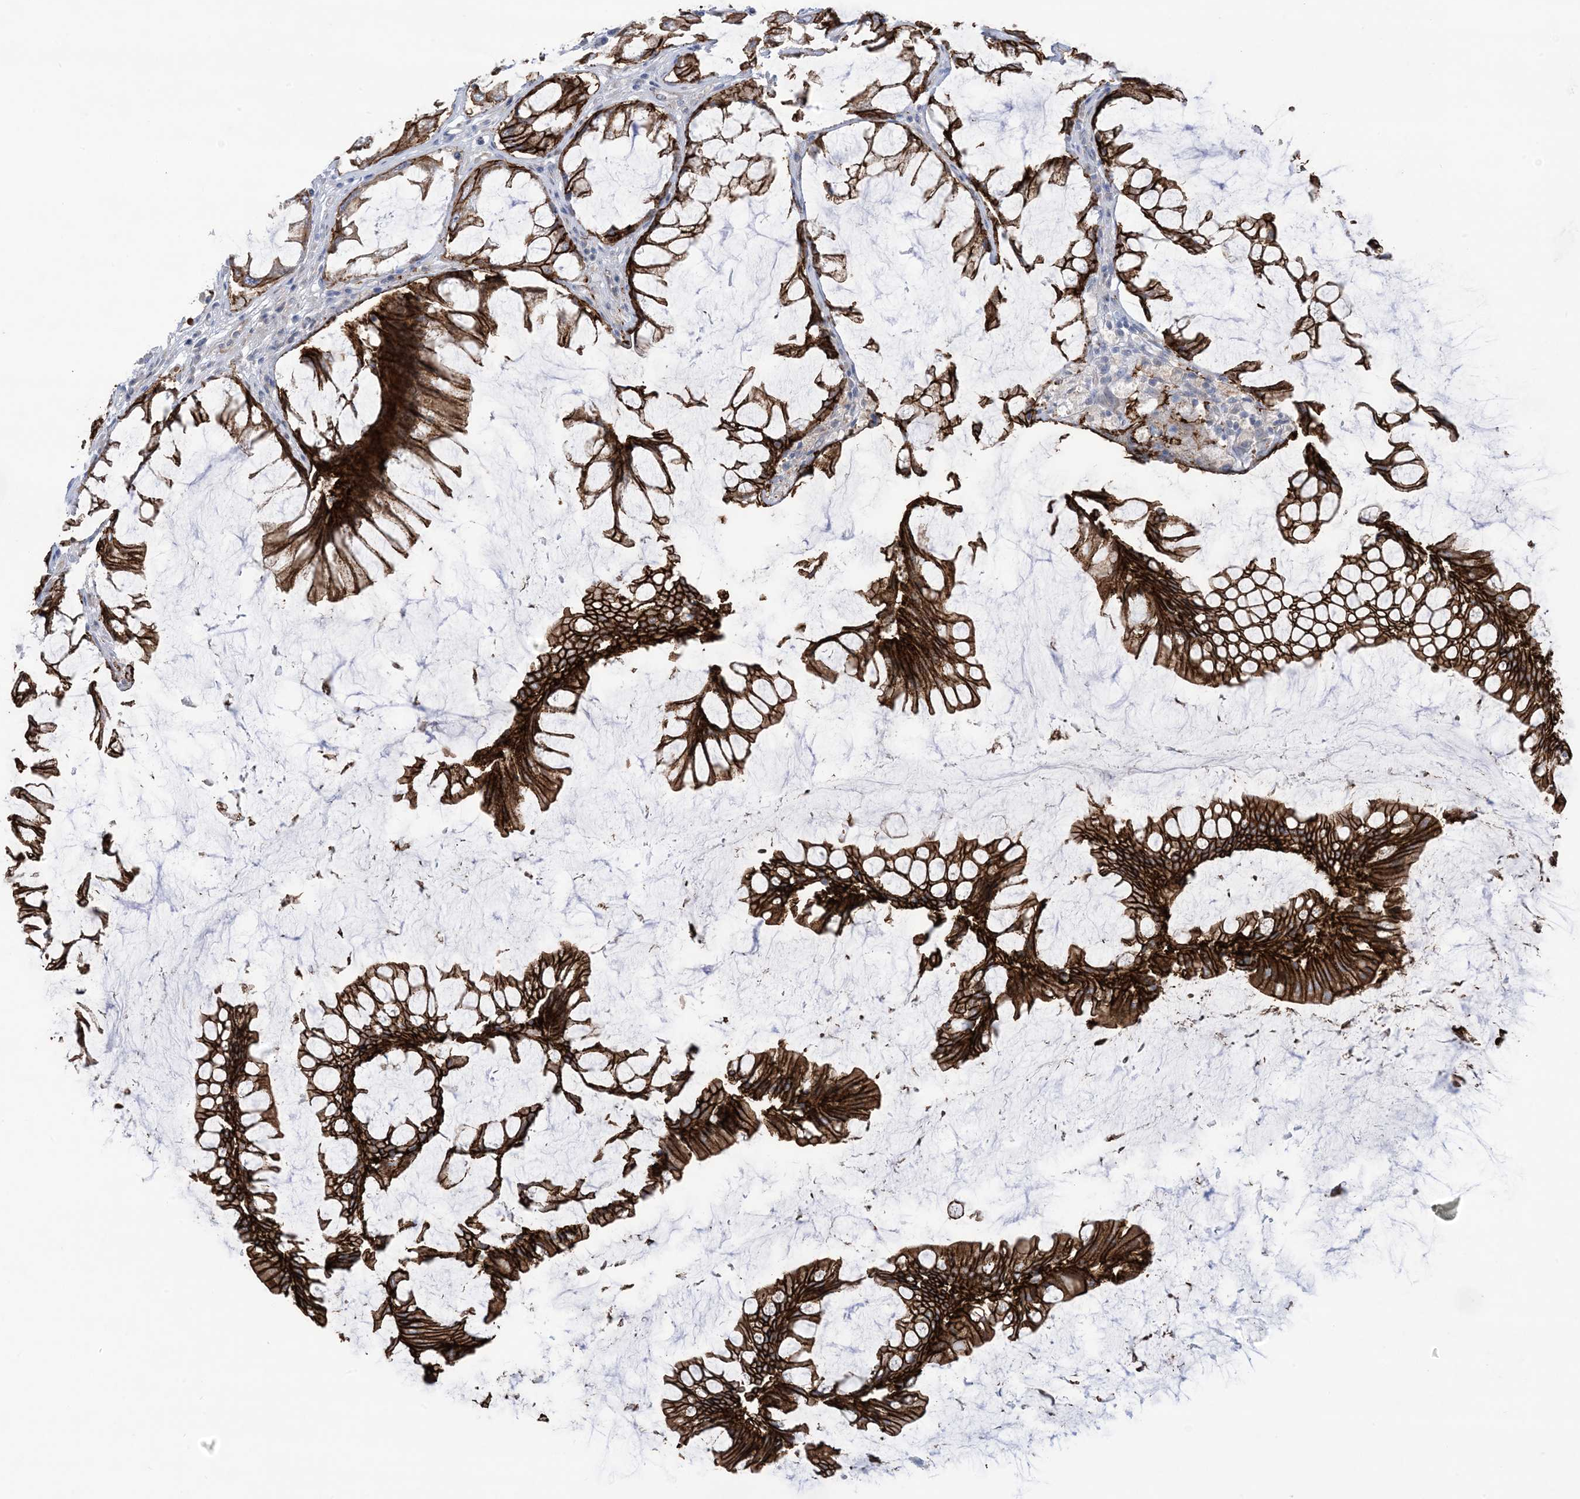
{"staining": {"intensity": "strong", "quantity": ">75%", "location": "cytoplasmic/membranous"}, "tissue": "colorectal cancer", "cell_type": "Tumor cells", "image_type": "cancer", "snomed": [{"axis": "morphology", "description": "Adenocarcinoma, NOS"}, {"axis": "topography", "description": "Rectum"}], "caption": "An image showing strong cytoplasmic/membranous positivity in about >75% of tumor cells in colorectal adenocarcinoma, as visualized by brown immunohistochemical staining.", "gene": "ATP11C", "patient": {"sex": "female", "age": 65}}